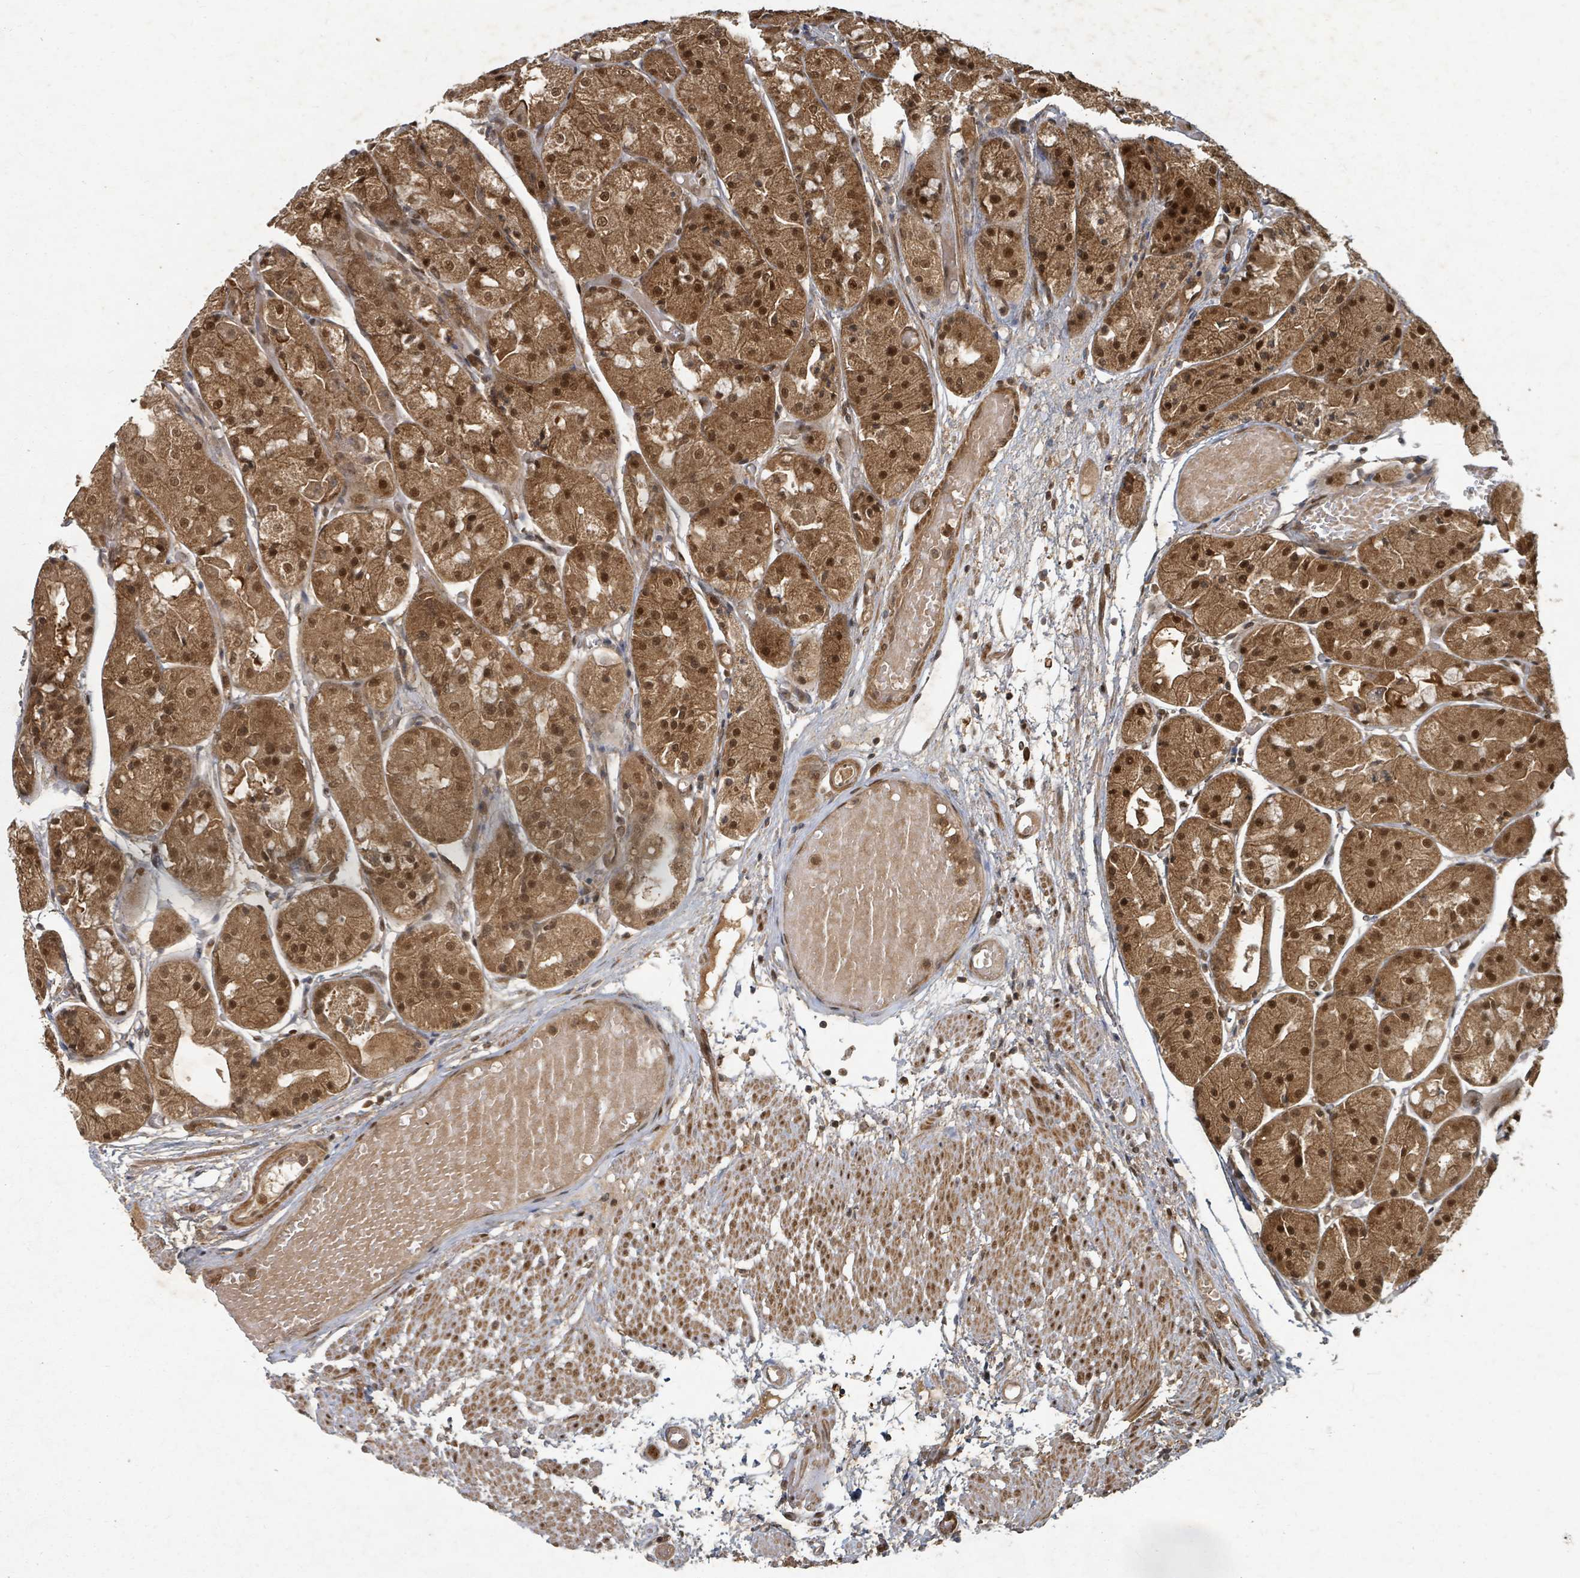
{"staining": {"intensity": "strong", "quantity": ">75%", "location": "cytoplasmic/membranous,nuclear"}, "tissue": "stomach", "cell_type": "Glandular cells", "image_type": "normal", "snomed": [{"axis": "morphology", "description": "Normal tissue, NOS"}, {"axis": "topography", "description": "Stomach, upper"}], "caption": "Protein expression analysis of normal human stomach reveals strong cytoplasmic/membranous,nuclear expression in approximately >75% of glandular cells. The staining was performed using DAB (3,3'-diaminobenzidine) to visualize the protein expression in brown, while the nuclei were stained in blue with hematoxylin (Magnification: 20x).", "gene": "KDM4E", "patient": {"sex": "male", "age": 72}}